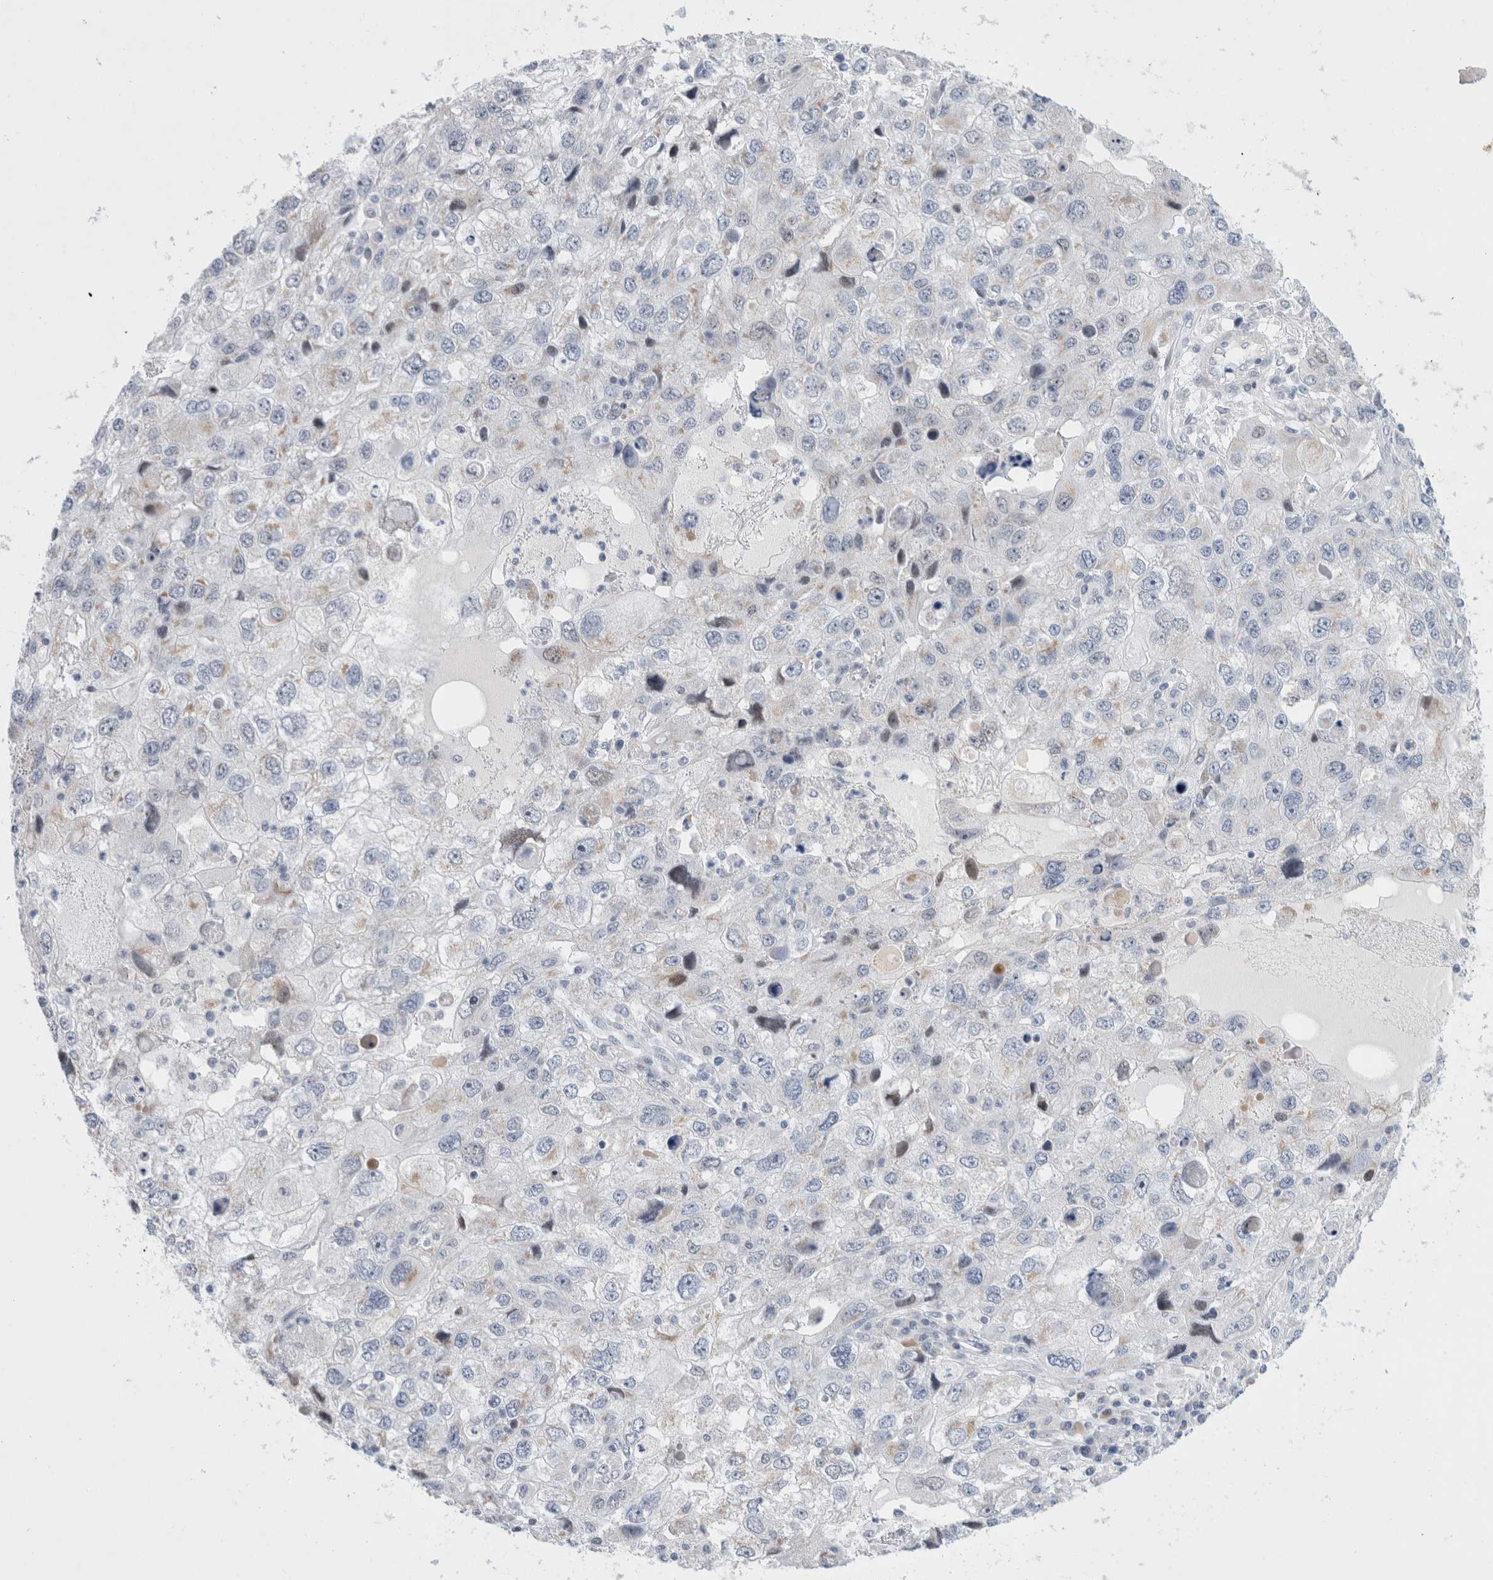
{"staining": {"intensity": "weak", "quantity": "<25%", "location": "cytoplasmic/membranous"}, "tissue": "endometrial cancer", "cell_type": "Tumor cells", "image_type": "cancer", "snomed": [{"axis": "morphology", "description": "Adenocarcinoma, NOS"}, {"axis": "topography", "description": "Endometrium"}], "caption": "Human endometrial cancer (adenocarcinoma) stained for a protein using immunohistochemistry (IHC) exhibits no staining in tumor cells.", "gene": "SLC22A12", "patient": {"sex": "female", "age": 49}}